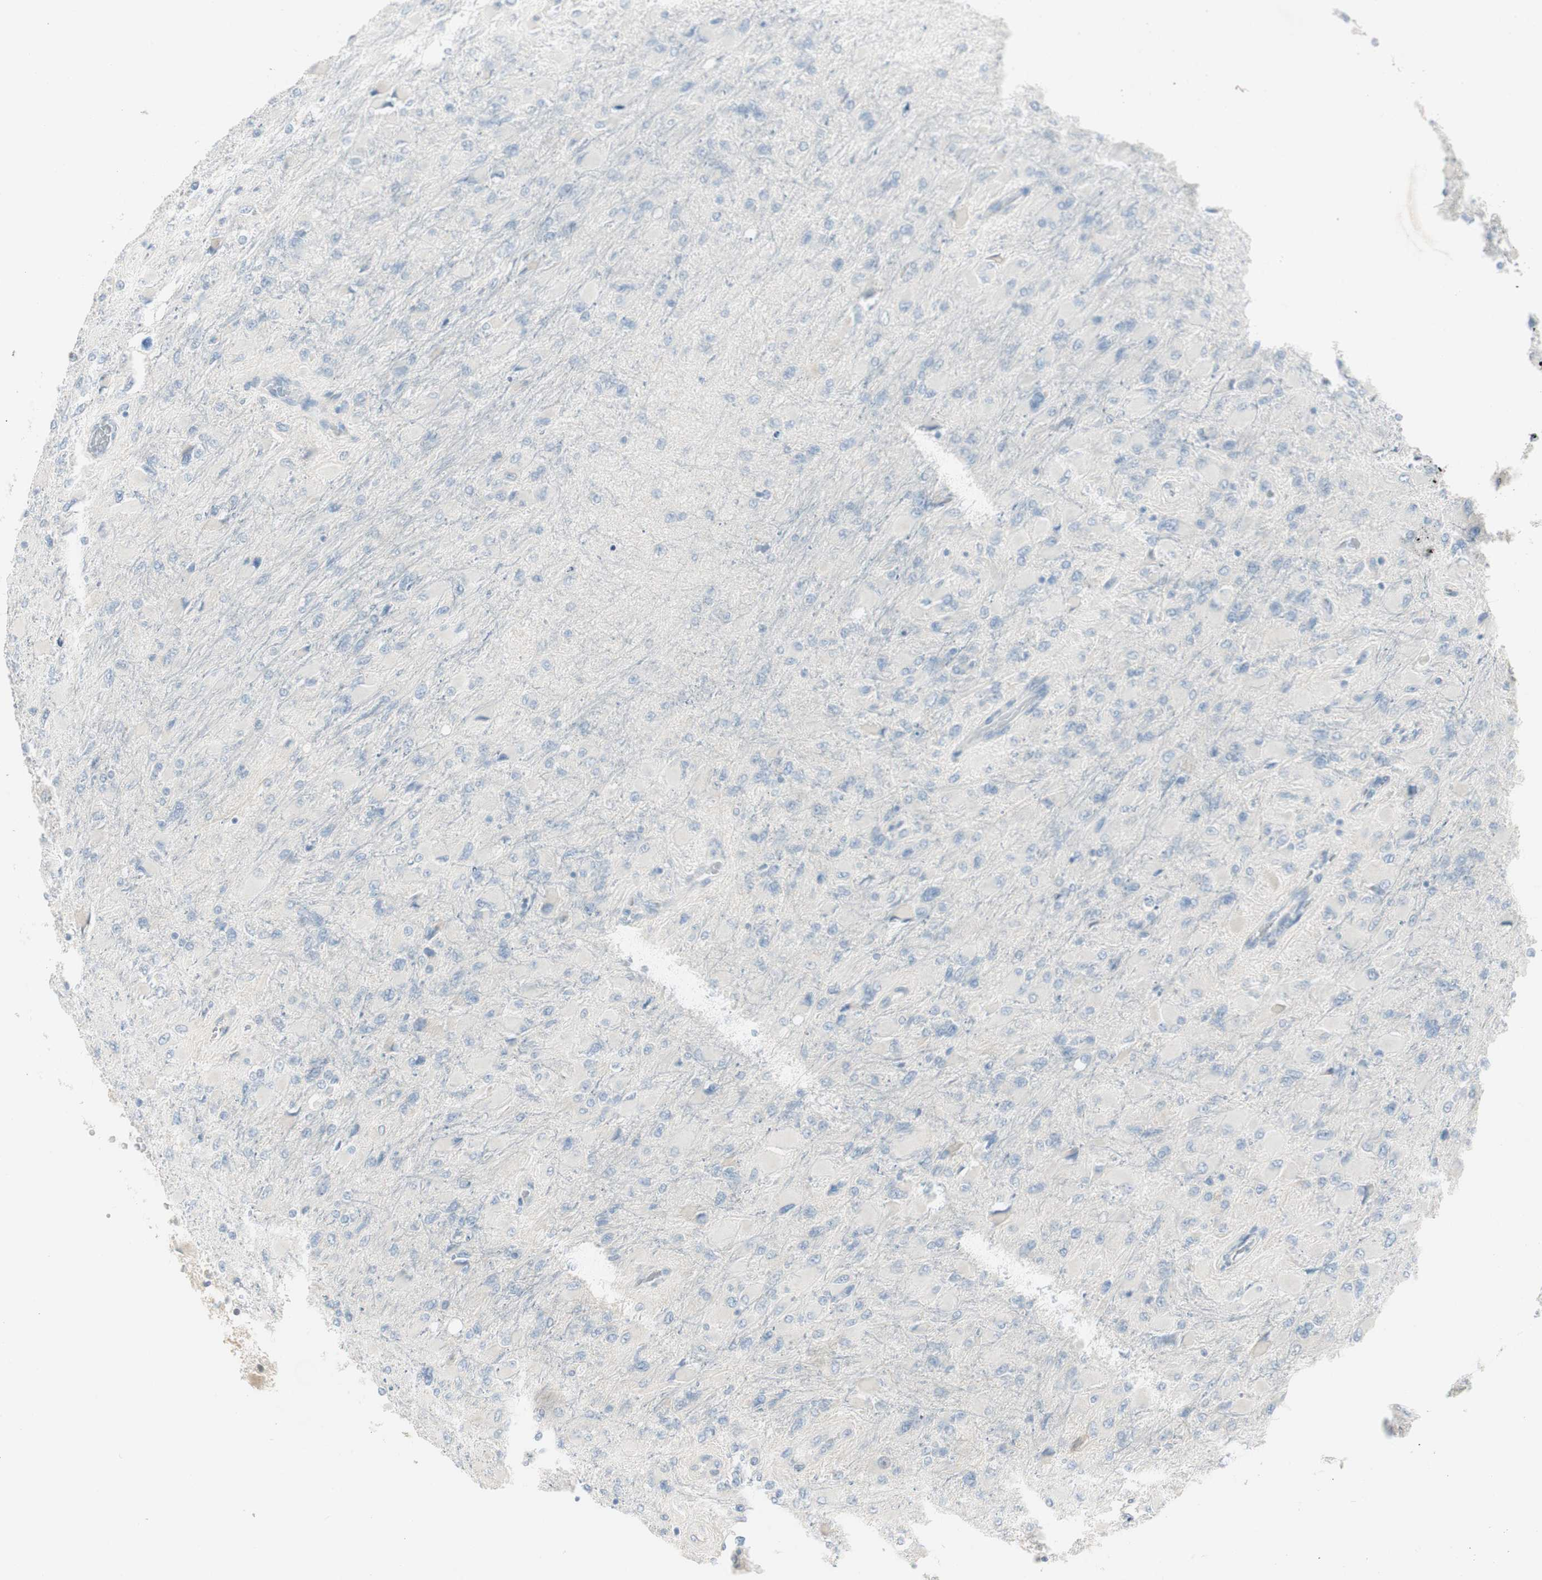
{"staining": {"intensity": "negative", "quantity": "none", "location": "none"}, "tissue": "glioma", "cell_type": "Tumor cells", "image_type": "cancer", "snomed": [{"axis": "morphology", "description": "Glioma, malignant, High grade"}, {"axis": "topography", "description": "Cerebral cortex"}], "caption": "DAB immunohistochemical staining of human malignant high-grade glioma demonstrates no significant expression in tumor cells.", "gene": "SPINK4", "patient": {"sex": "female", "age": 36}}